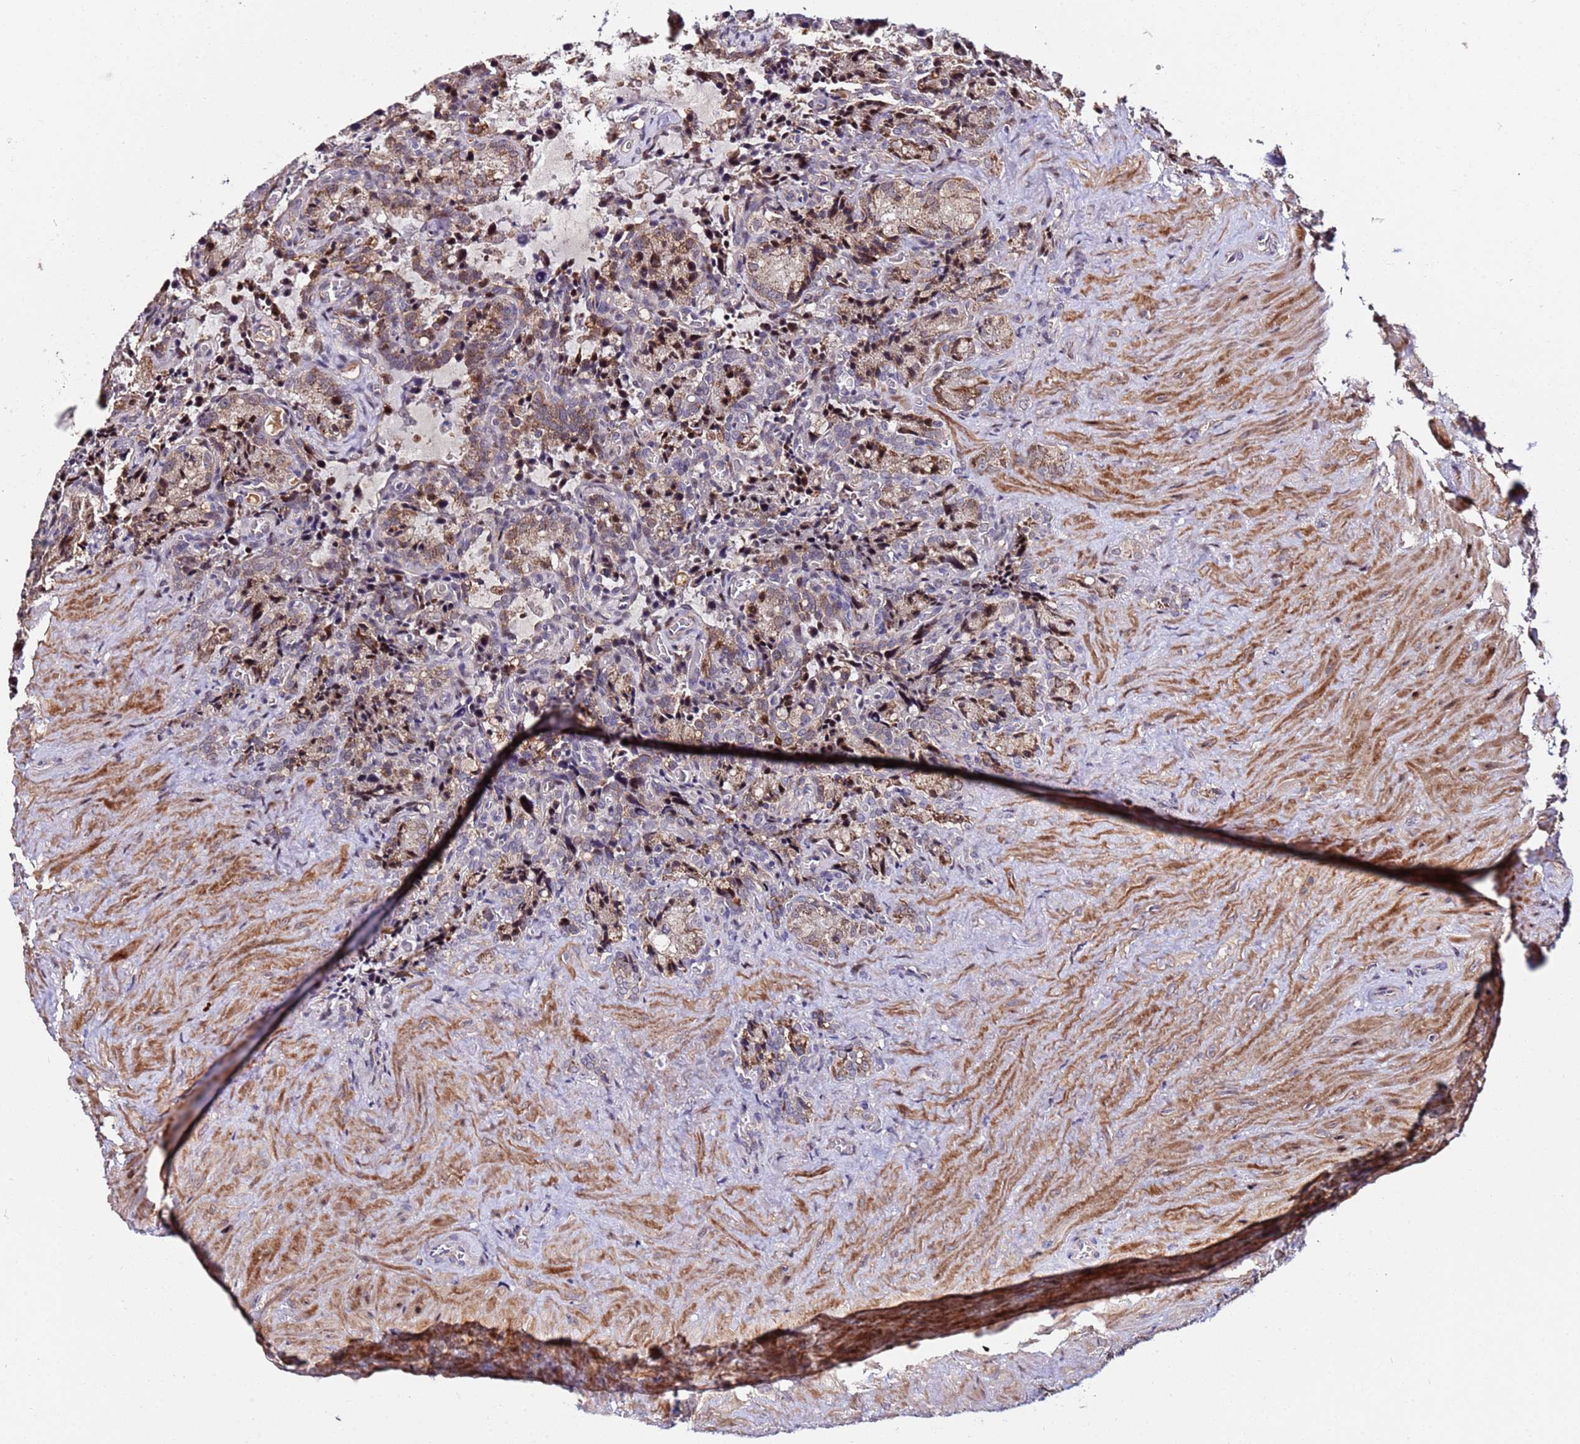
{"staining": {"intensity": "moderate", "quantity": "25%-75%", "location": "cytoplasmic/membranous"}, "tissue": "seminal vesicle", "cell_type": "Glandular cells", "image_type": "normal", "snomed": [{"axis": "morphology", "description": "Normal tissue, NOS"}, {"axis": "topography", "description": "Seminal veicle"}], "caption": "IHC staining of unremarkable seminal vesicle, which exhibits medium levels of moderate cytoplasmic/membranous expression in approximately 25%-75% of glandular cells indicating moderate cytoplasmic/membranous protein expression. The staining was performed using DAB (3,3'-diaminobenzidine) (brown) for protein detection and nuclei were counterstained in hematoxylin (blue).", "gene": "WNK4", "patient": {"sex": "male", "age": 62}}